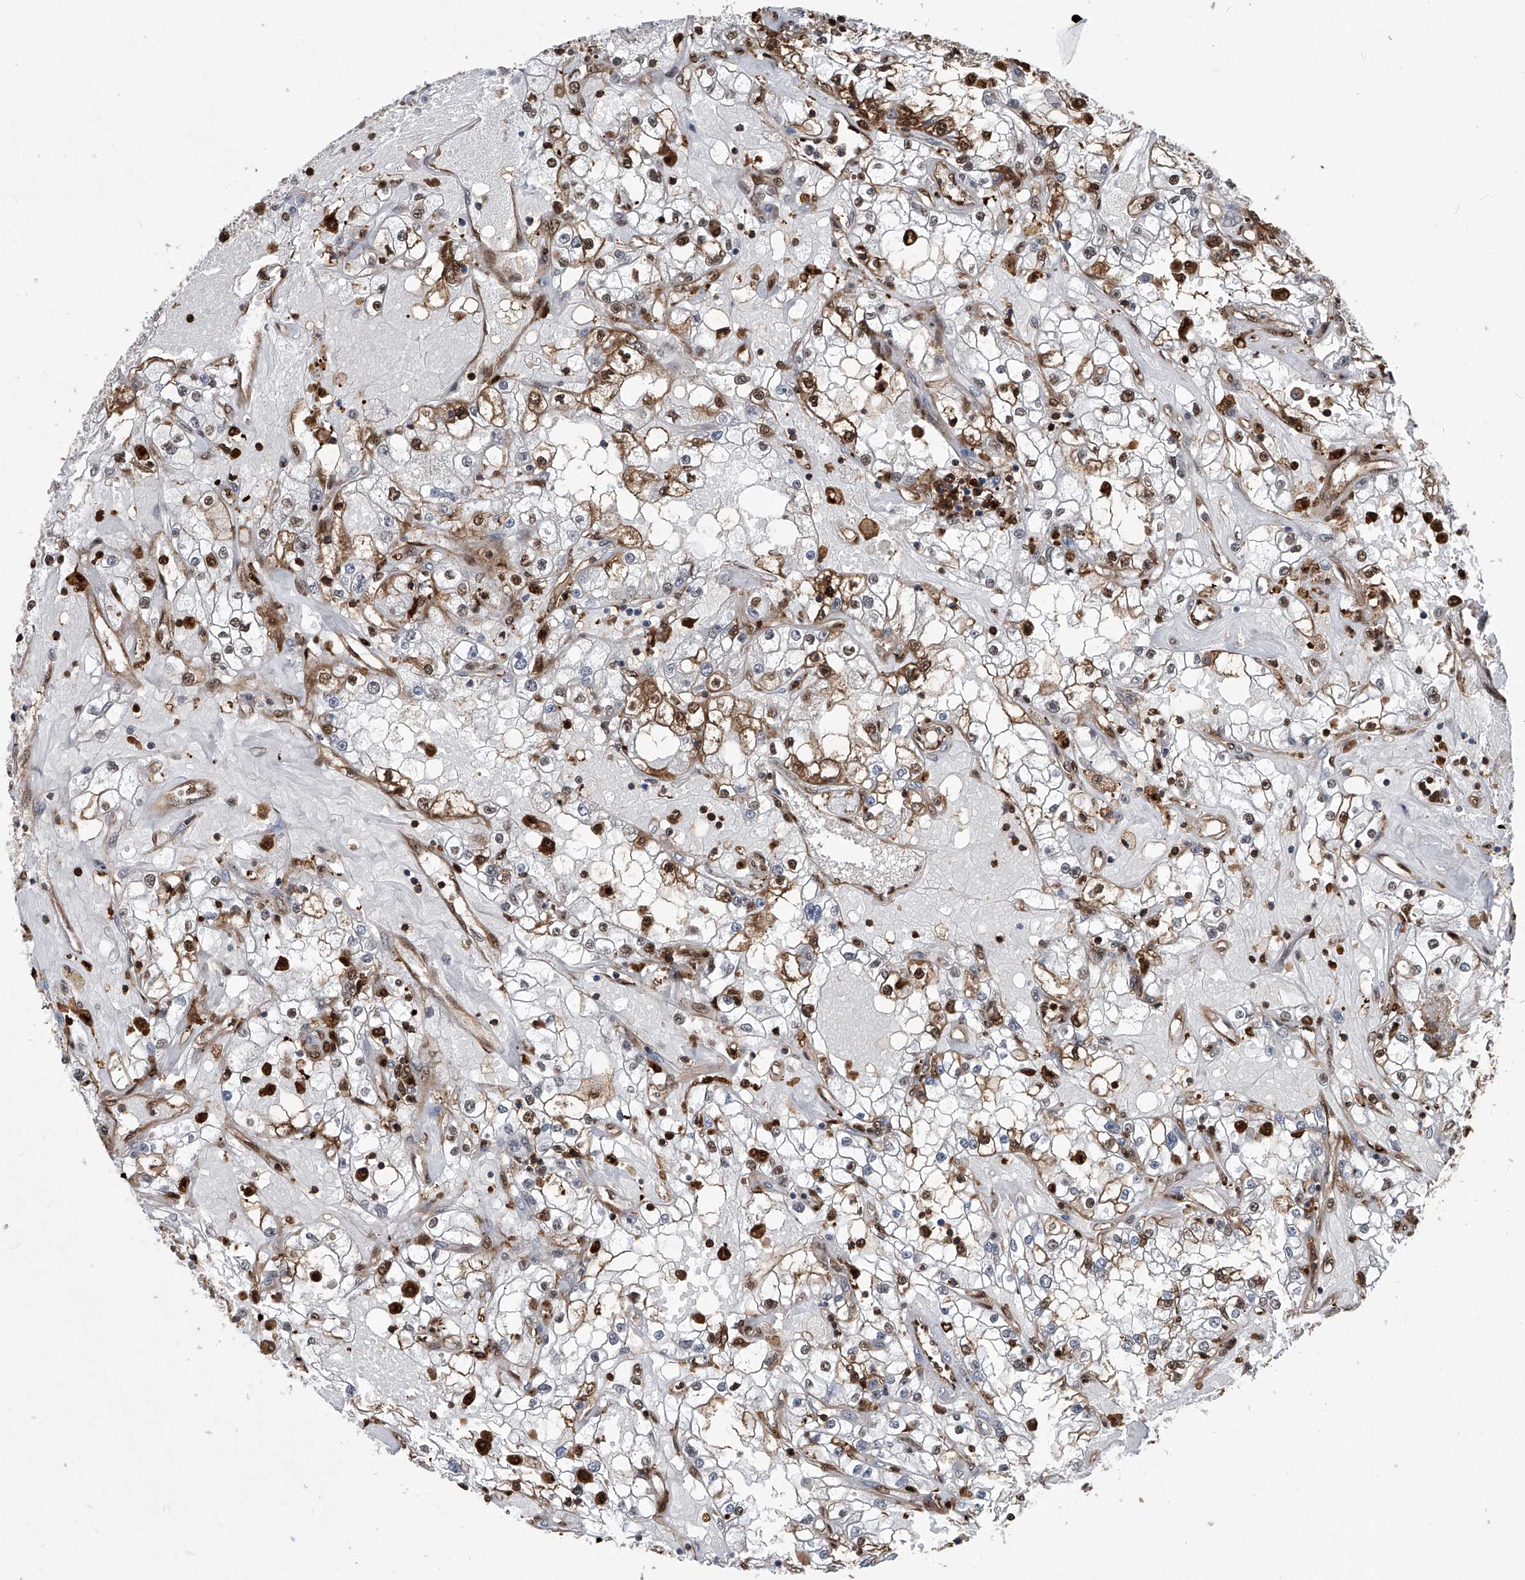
{"staining": {"intensity": "strong", "quantity": "25%-75%", "location": "cytoplasmic/membranous,nuclear"}, "tissue": "renal cancer", "cell_type": "Tumor cells", "image_type": "cancer", "snomed": [{"axis": "morphology", "description": "Adenocarcinoma, NOS"}, {"axis": "topography", "description": "Kidney"}], "caption": "Renal cancer tissue displays strong cytoplasmic/membranous and nuclear expression in about 25%-75% of tumor cells", "gene": "PSMB1", "patient": {"sex": "male", "age": 56}}